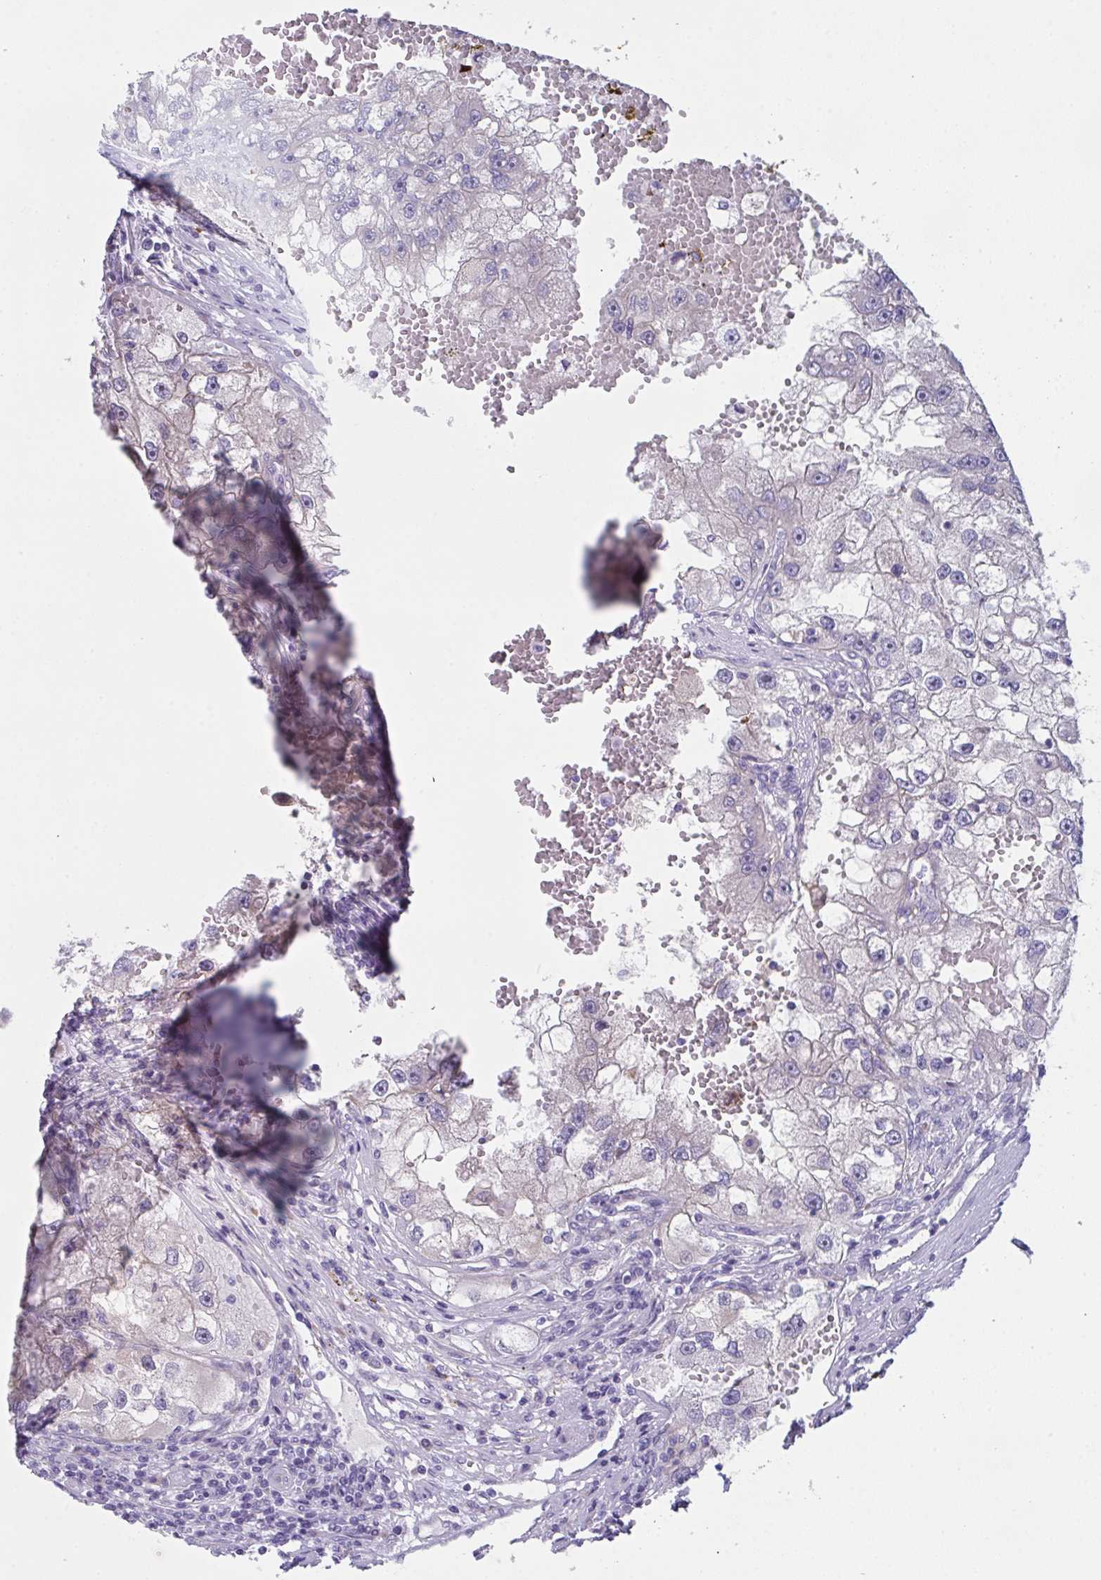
{"staining": {"intensity": "negative", "quantity": "none", "location": "none"}, "tissue": "renal cancer", "cell_type": "Tumor cells", "image_type": "cancer", "snomed": [{"axis": "morphology", "description": "Adenocarcinoma, NOS"}, {"axis": "topography", "description": "Kidney"}], "caption": "A histopathology image of human renal cancer (adenocarcinoma) is negative for staining in tumor cells.", "gene": "FBXO47", "patient": {"sex": "male", "age": 63}}